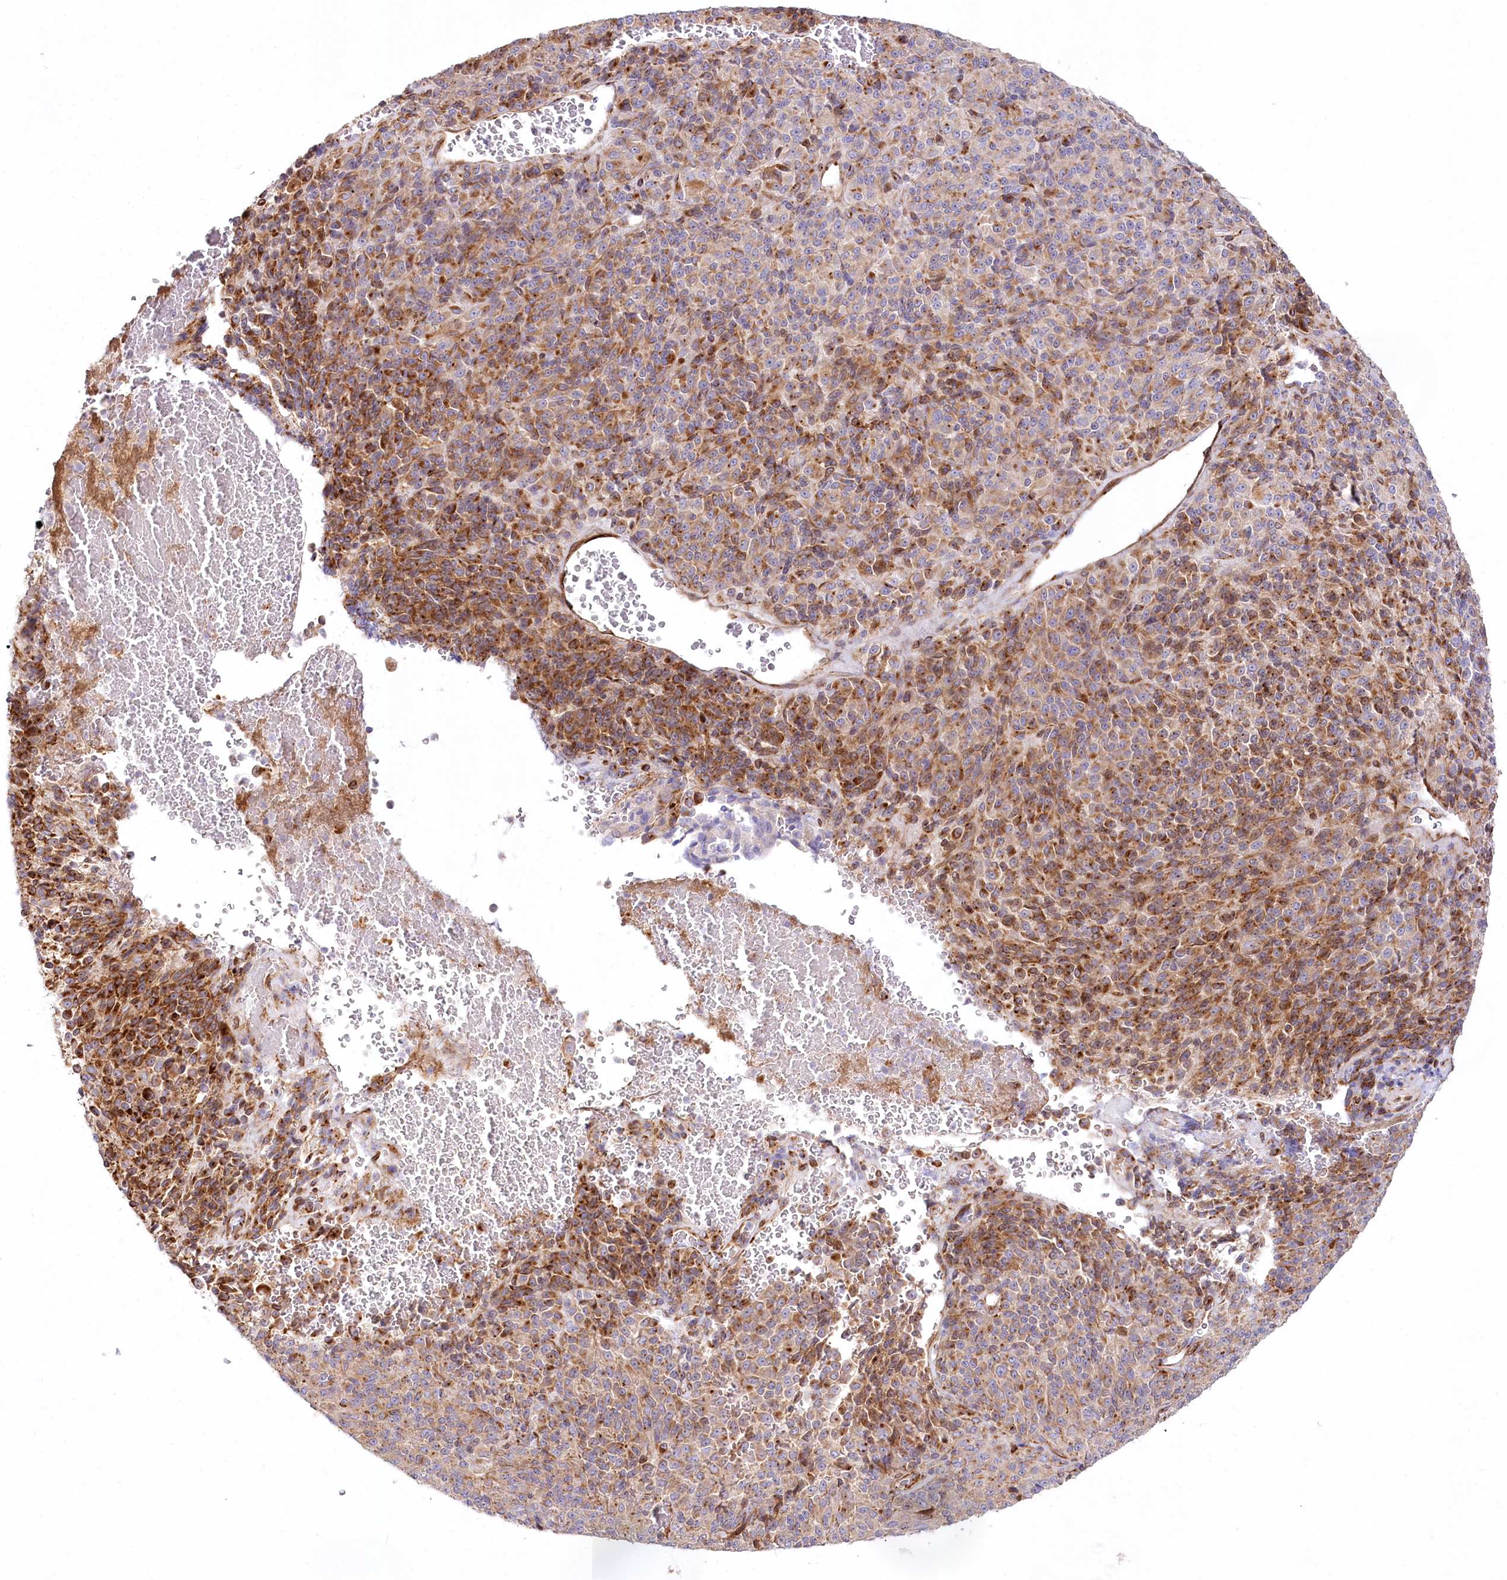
{"staining": {"intensity": "moderate", "quantity": ">75%", "location": "cytoplasmic/membranous"}, "tissue": "melanoma", "cell_type": "Tumor cells", "image_type": "cancer", "snomed": [{"axis": "morphology", "description": "Malignant melanoma, Metastatic site"}, {"axis": "topography", "description": "Brain"}], "caption": "Immunohistochemistry of malignant melanoma (metastatic site) shows medium levels of moderate cytoplasmic/membranous expression in approximately >75% of tumor cells. (IHC, brightfield microscopy, high magnification).", "gene": "ABRAXAS2", "patient": {"sex": "female", "age": 56}}